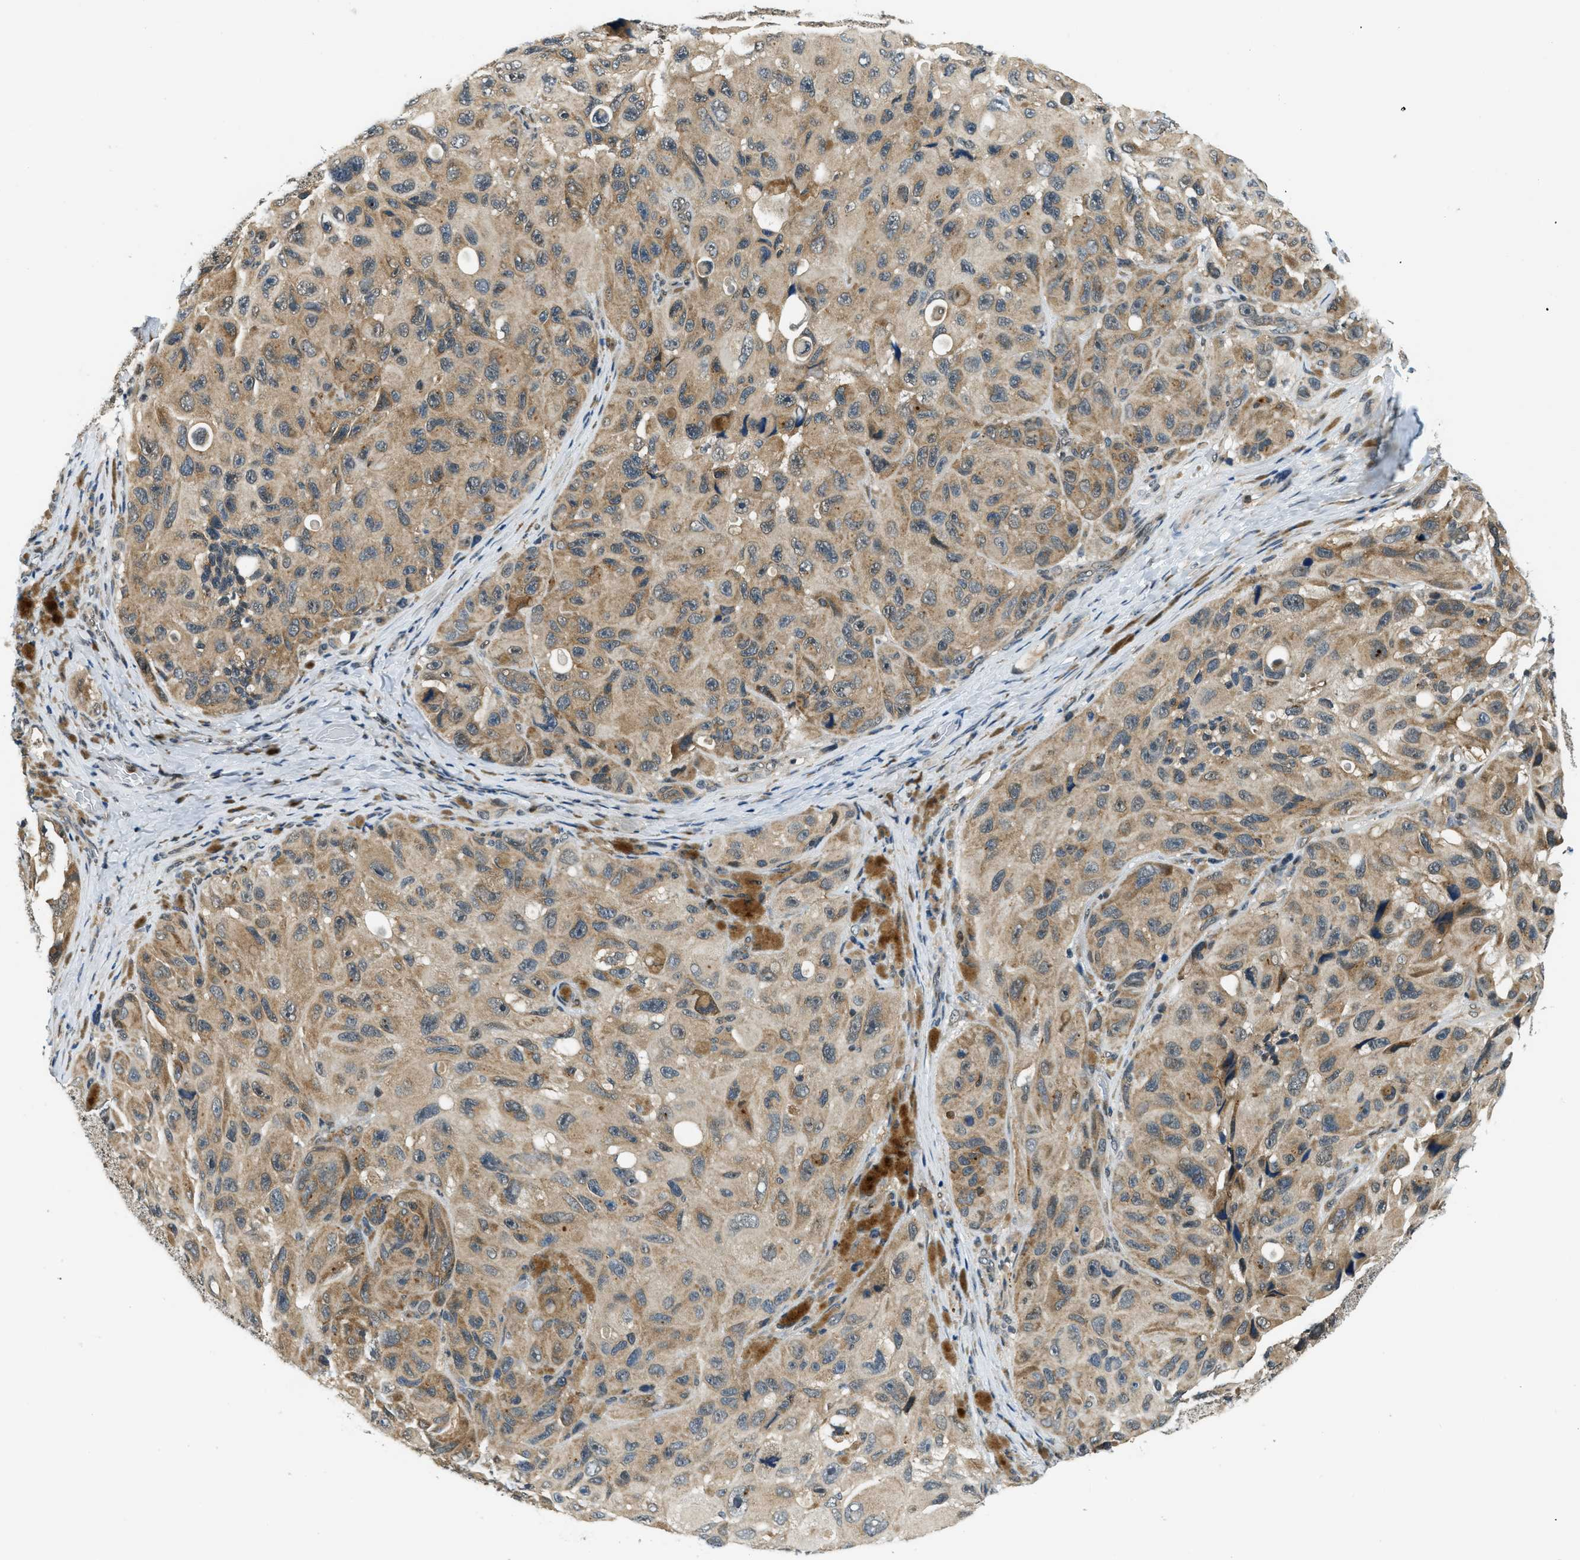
{"staining": {"intensity": "moderate", "quantity": ">75%", "location": "cytoplasmic/membranous"}, "tissue": "melanoma", "cell_type": "Tumor cells", "image_type": "cancer", "snomed": [{"axis": "morphology", "description": "Malignant melanoma, NOS"}, {"axis": "topography", "description": "Skin"}], "caption": "Melanoma was stained to show a protein in brown. There is medium levels of moderate cytoplasmic/membranous expression in approximately >75% of tumor cells. (DAB IHC, brown staining for protein, blue staining for nuclei).", "gene": "RAB11FIP1", "patient": {"sex": "female", "age": 73}}